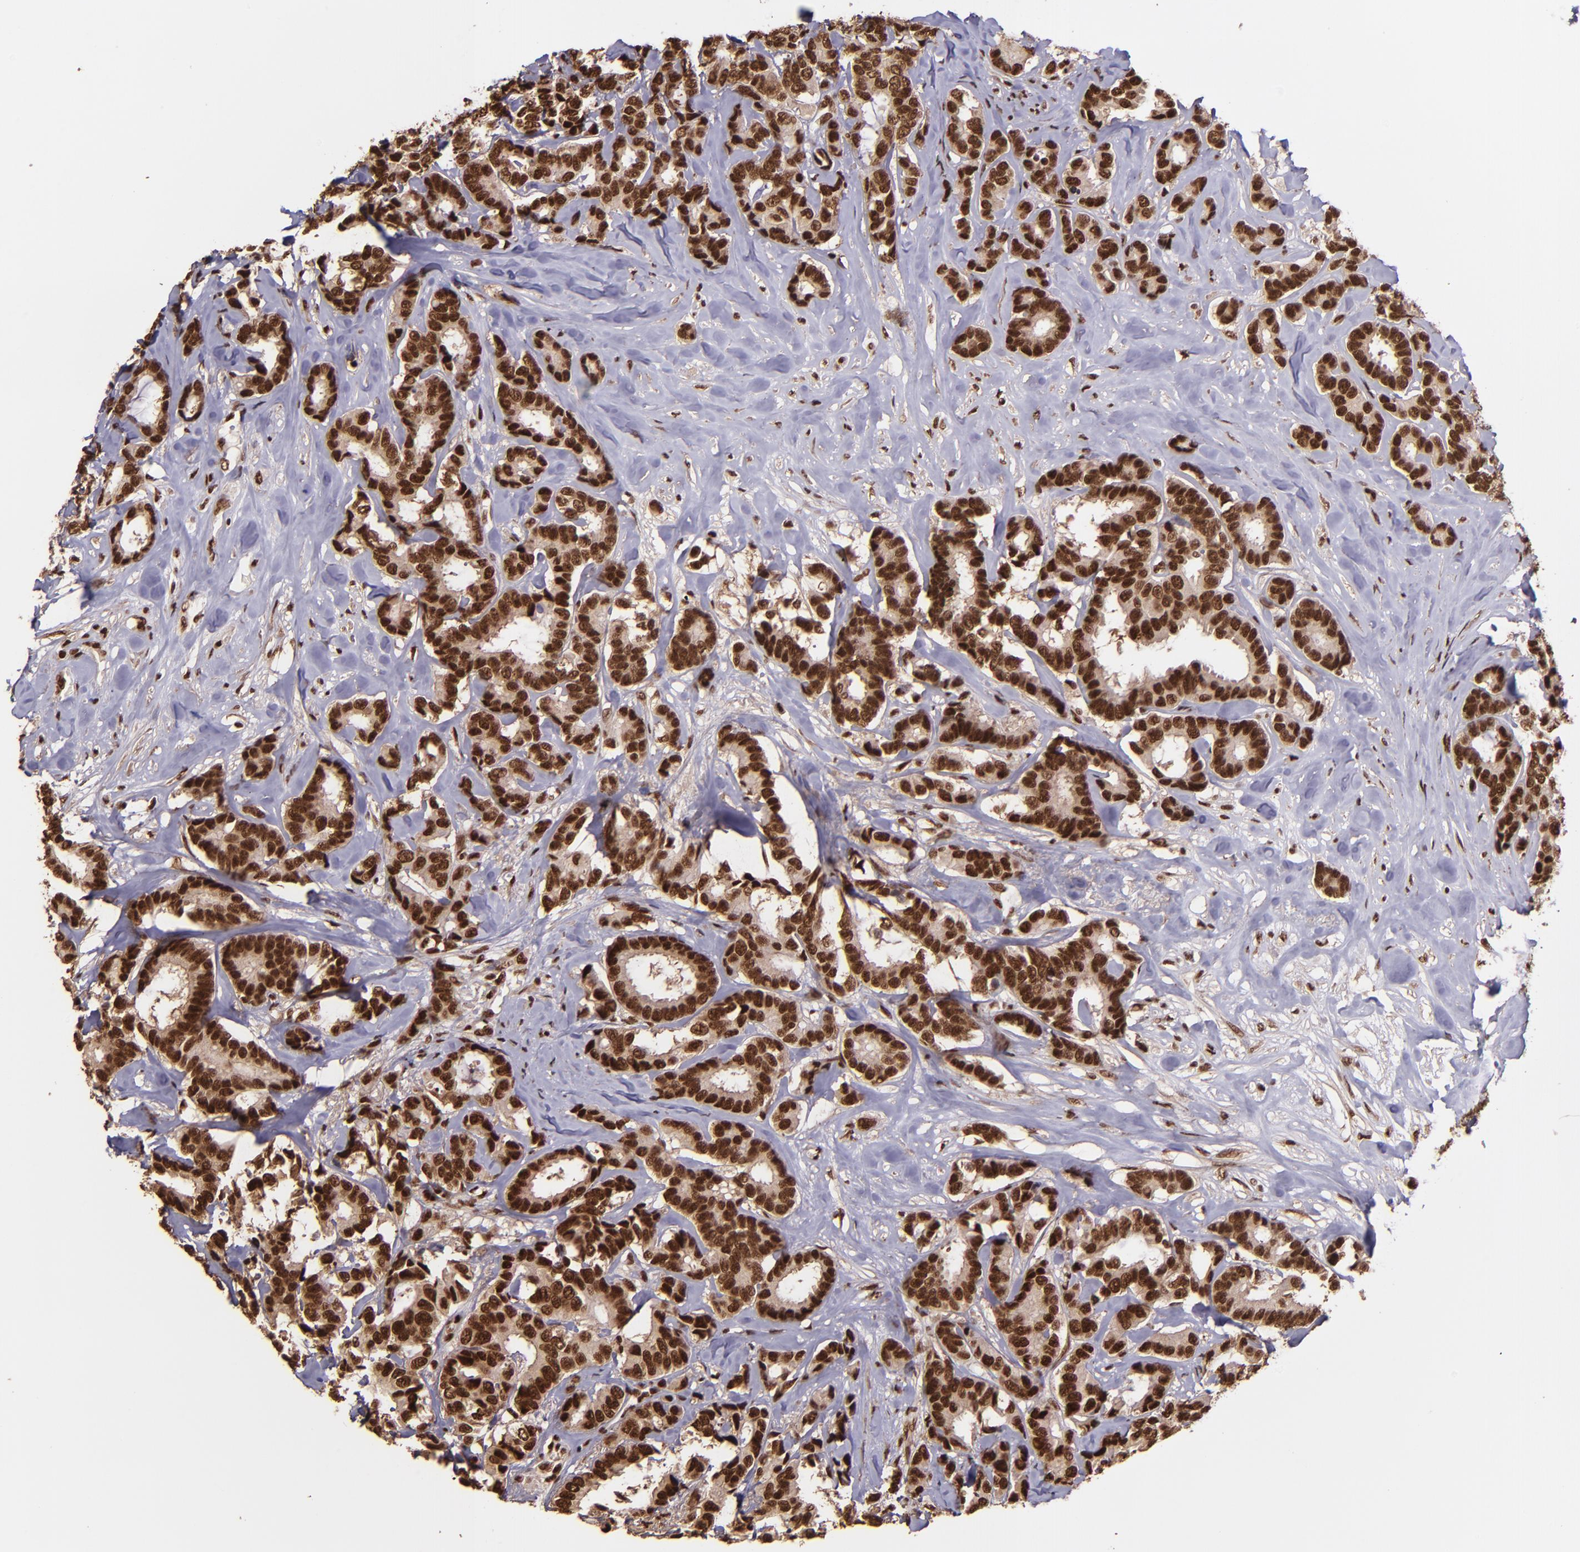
{"staining": {"intensity": "strong", "quantity": ">75%", "location": "cytoplasmic/membranous,nuclear"}, "tissue": "breast cancer", "cell_type": "Tumor cells", "image_type": "cancer", "snomed": [{"axis": "morphology", "description": "Duct carcinoma"}, {"axis": "topography", "description": "Breast"}], "caption": "IHC photomicrograph of neoplastic tissue: human breast cancer stained using immunohistochemistry reveals high levels of strong protein expression localized specifically in the cytoplasmic/membranous and nuclear of tumor cells, appearing as a cytoplasmic/membranous and nuclear brown color.", "gene": "PQBP1", "patient": {"sex": "female", "age": 87}}